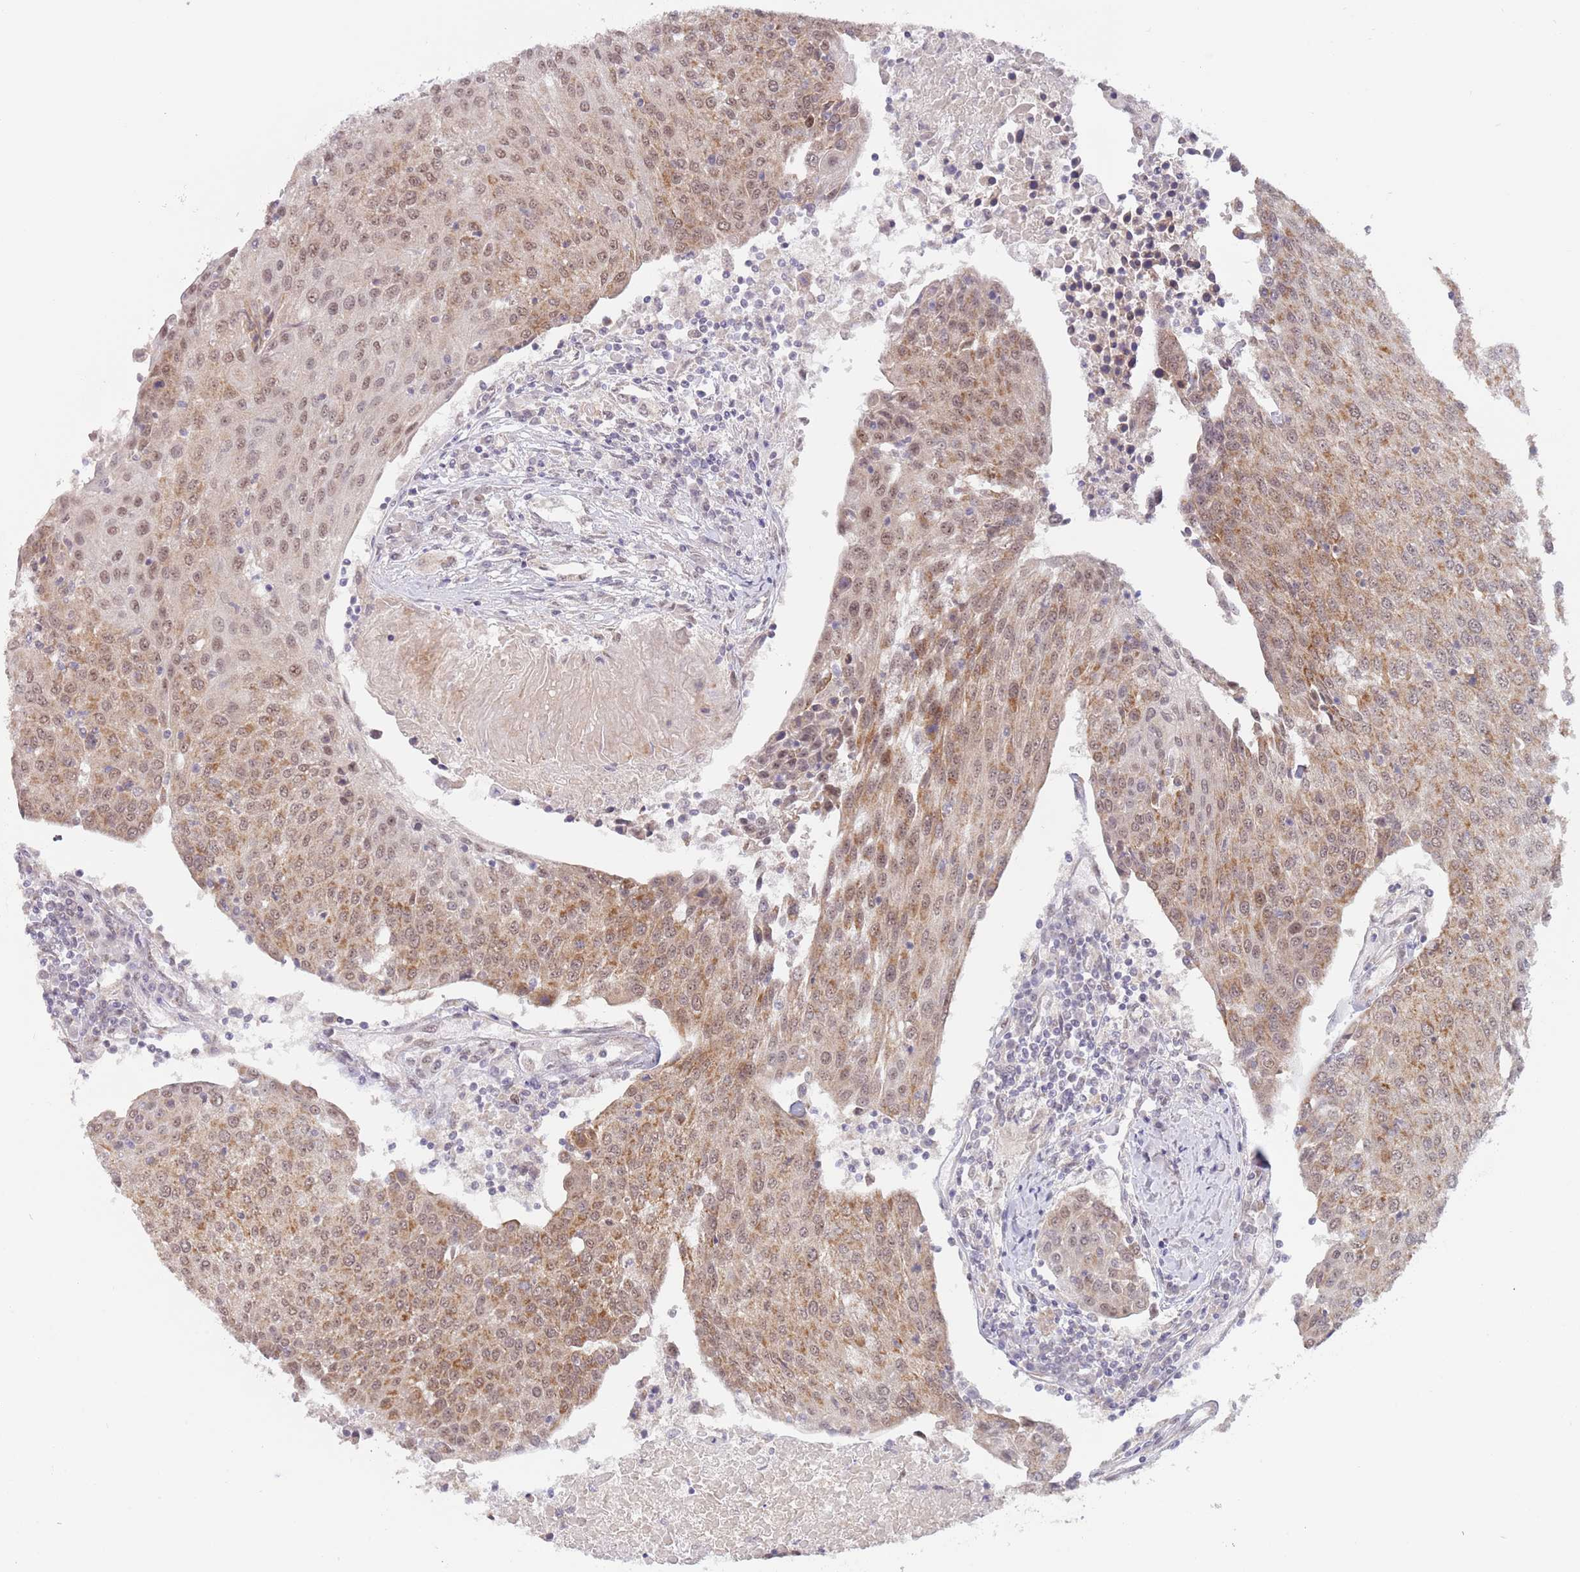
{"staining": {"intensity": "moderate", "quantity": ">75%", "location": "cytoplasmic/membranous,nuclear"}, "tissue": "urothelial cancer", "cell_type": "Tumor cells", "image_type": "cancer", "snomed": [{"axis": "morphology", "description": "Urothelial carcinoma, High grade"}, {"axis": "topography", "description": "Urinary bladder"}], "caption": "Tumor cells exhibit medium levels of moderate cytoplasmic/membranous and nuclear expression in approximately >75% of cells in human urothelial carcinoma (high-grade).", "gene": "UQCC3", "patient": {"sex": "female", "age": 85}}